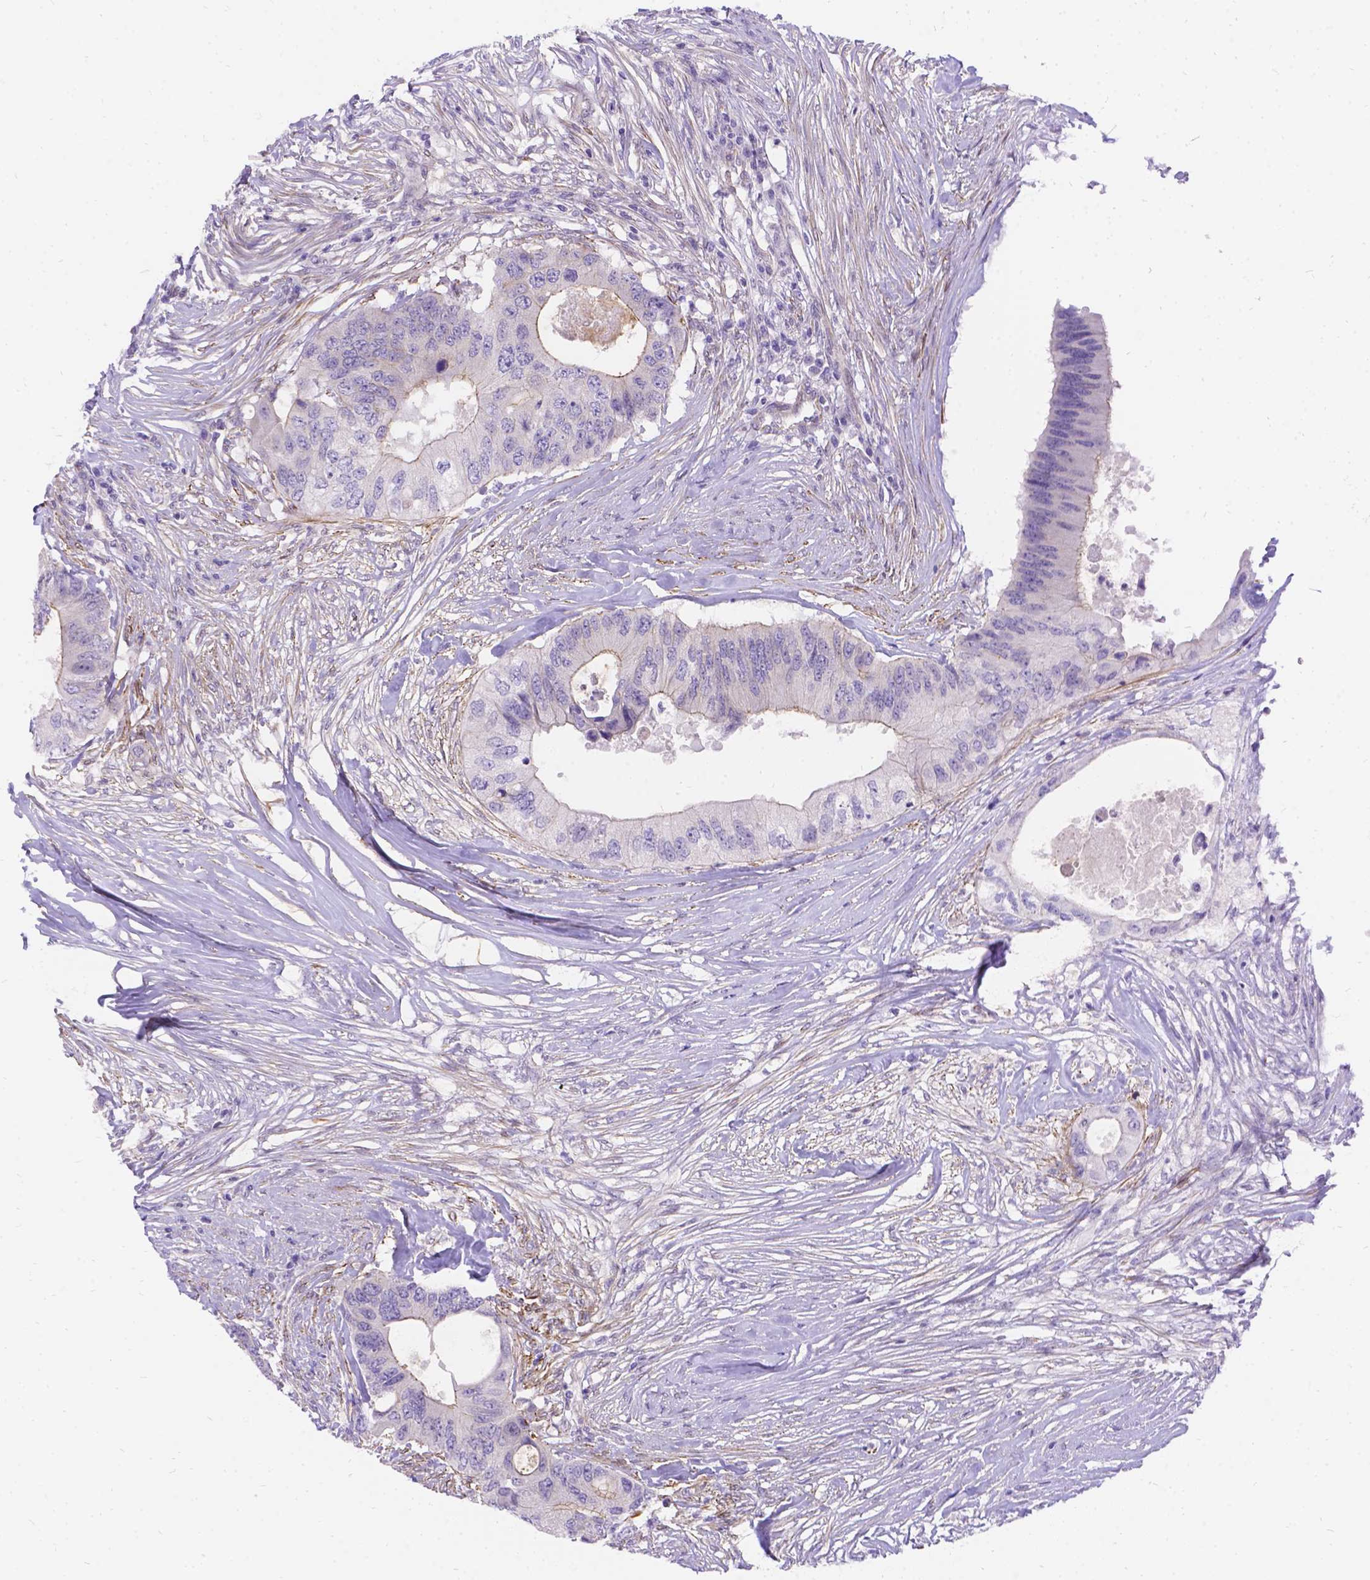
{"staining": {"intensity": "weak", "quantity": "<25%", "location": "cytoplasmic/membranous"}, "tissue": "colorectal cancer", "cell_type": "Tumor cells", "image_type": "cancer", "snomed": [{"axis": "morphology", "description": "Adenocarcinoma, NOS"}, {"axis": "topography", "description": "Colon"}], "caption": "Colorectal adenocarcinoma was stained to show a protein in brown. There is no significant expression in tumor cells. (Brightfield microscopy of DAB (3,3'-diaminobenzidine) IHC at high magnification).", "gene": "PALS1", "patient": {"sex": "male", "age": 71}}